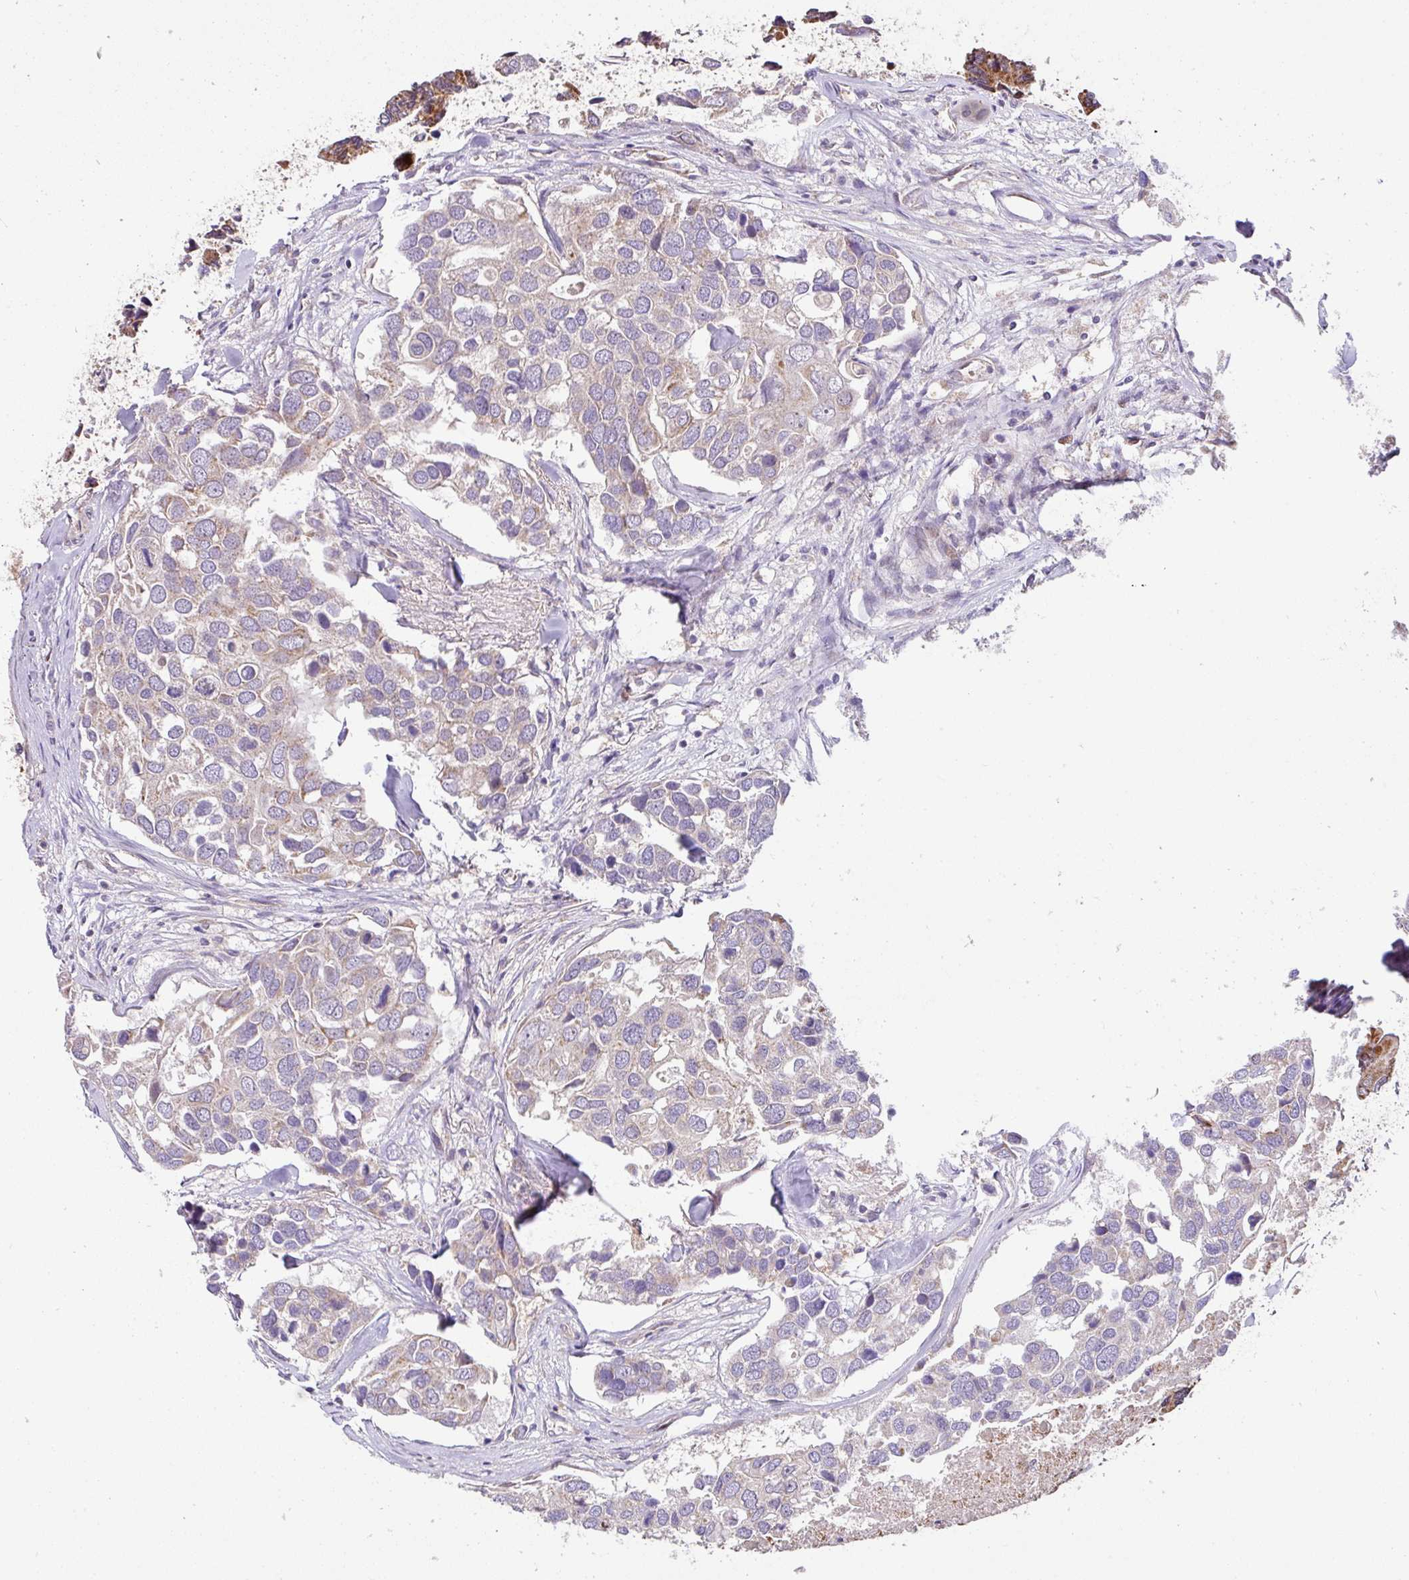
{"staining": {"intensity": "weak", "quantity": "<25%", "location": "cytoplasmic/membranous"}, "tissue": "breast cancer", "cell_type": "Tumor cells", "image_type": "cancer", "snomed": [{"axis": "morphology", "description": "Duct carcinoma"}, {"axis": "topography", "description": "Breast"}], "caption": "Immunohistochemistry (IHC) image of breast cancer (intraductal carcinoma) stained for a protein (brown), which demonstrates no positivity in tumor cells.", "gene": "SARS2", "patient": {"sex": "female", "age": 83}}